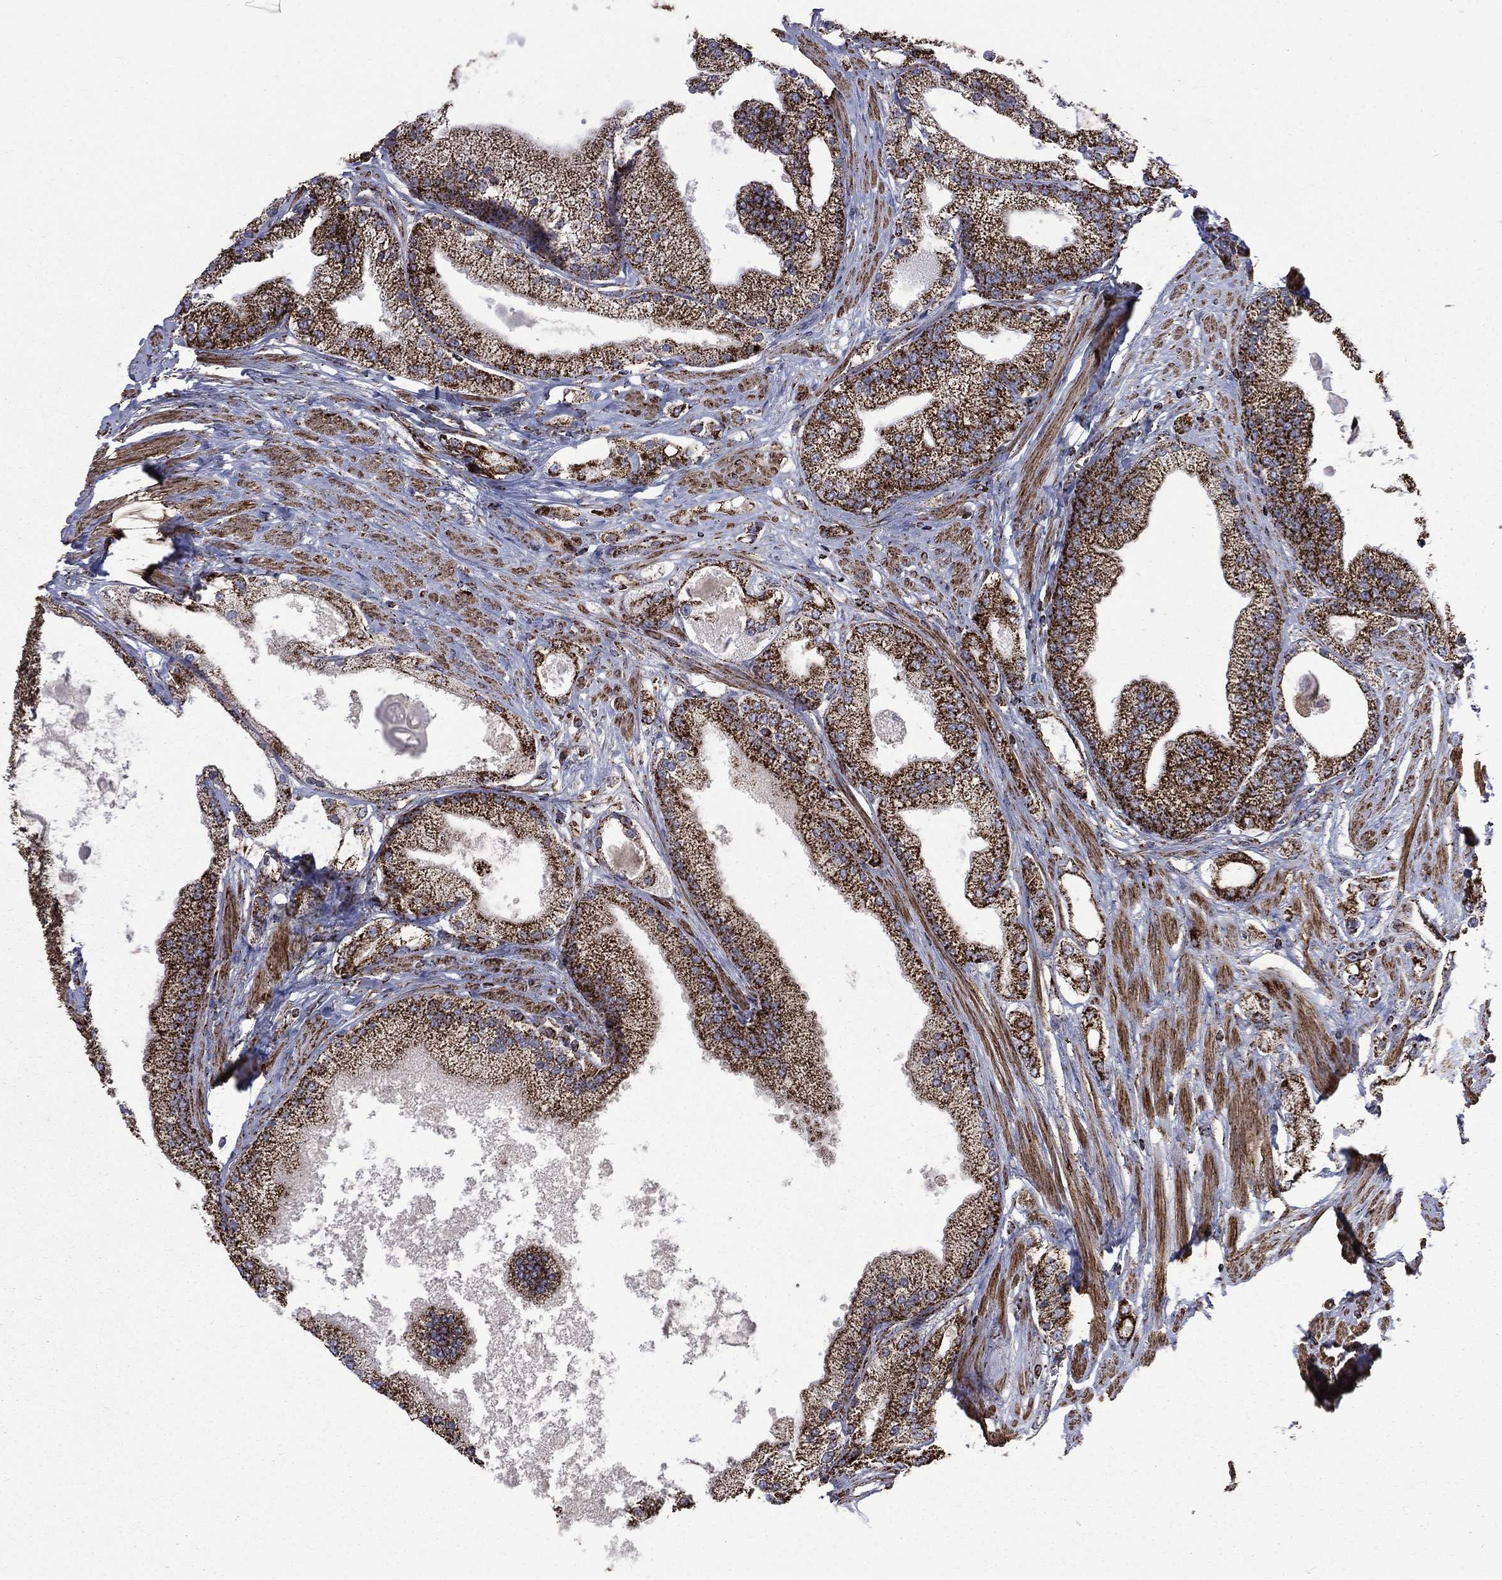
{"staining": {"intensity": "strong", "quantity": ">75%", "location": "cytoplasmic/membranous"}, "tissue": "prostate cancer", "cell_type": "Tumor cells", "image_type": "cancer", "snomed": [{"axis": "morphology", "description": "Adenocarcinoma, NOS"}, {"axis": "topography", "description": "Prostate and seminal vesicle, NOS"}, {"axis": "topography", "description": "Prostate"}], "caption": "This is a micrograph of immunohistochemistry (IHC) staining of prostate cancer, which shows strong positivity in the cytoplasmic/membranous of tumor cells.", "gene": "GOT2", "patient": {"sex": "male", "age": 67}}